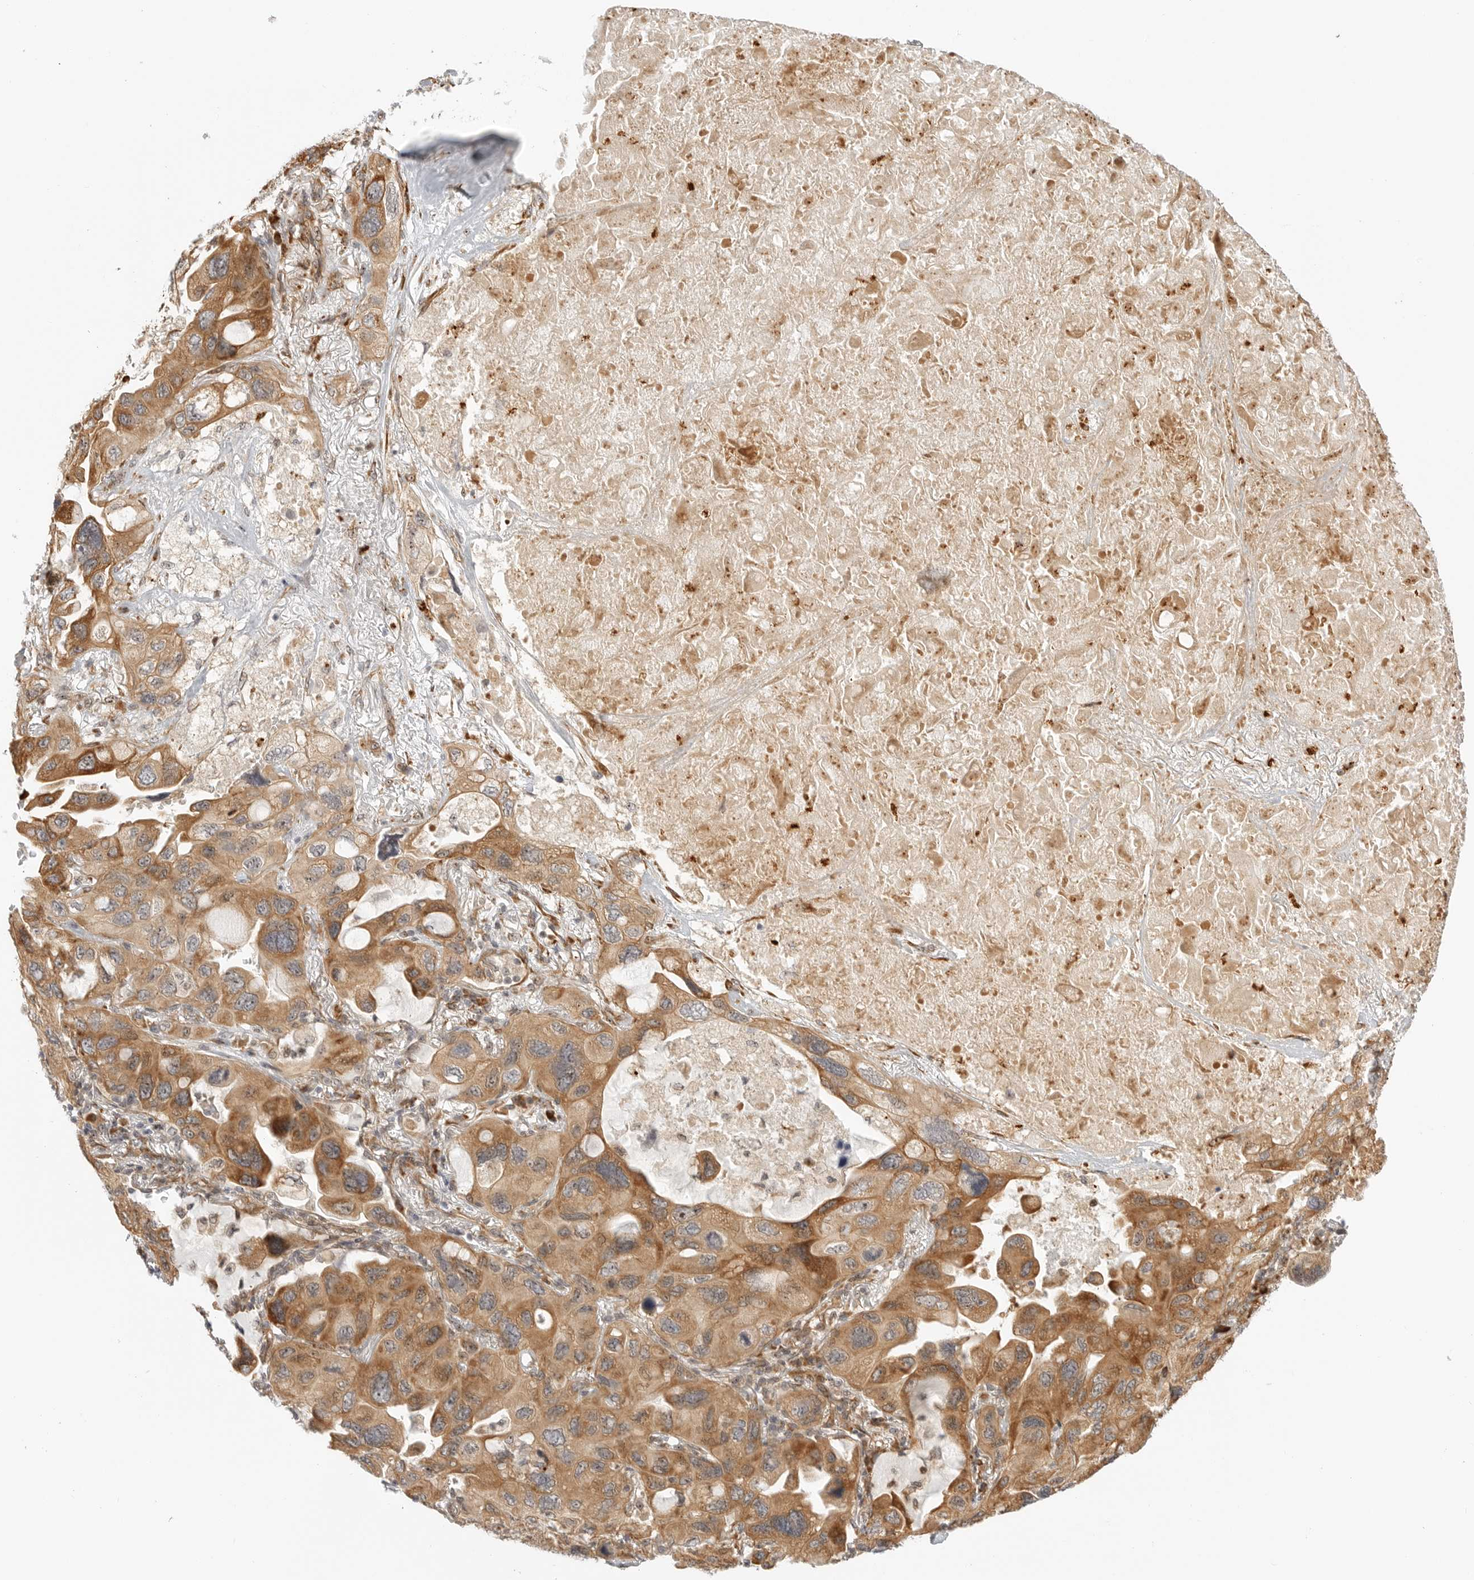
{"staining": {"intensity": "moderate", "quantity": ">75%", "location": "cytoplasmic/membranous"}, "tissue": "lung cancer", "cell_type": "Tumor cells", "image_type": "cancer", "snomed": [{"axis": "morphology", "description": "Squamous cell carcinoma, NOS"}, {"axis": "topography", "description": "Lung"}], "caption": "Immunohistochemical staining of human lung squamous cell carcinoma exhibits moderate cytoplasmic/membranous protein staining in approximately >75% of tumor cells. (DAB = brown stain, brightfield microscopy at high magnification).", "gene": "DSCC1", "patient": {"sex": "female", "age": 73}}